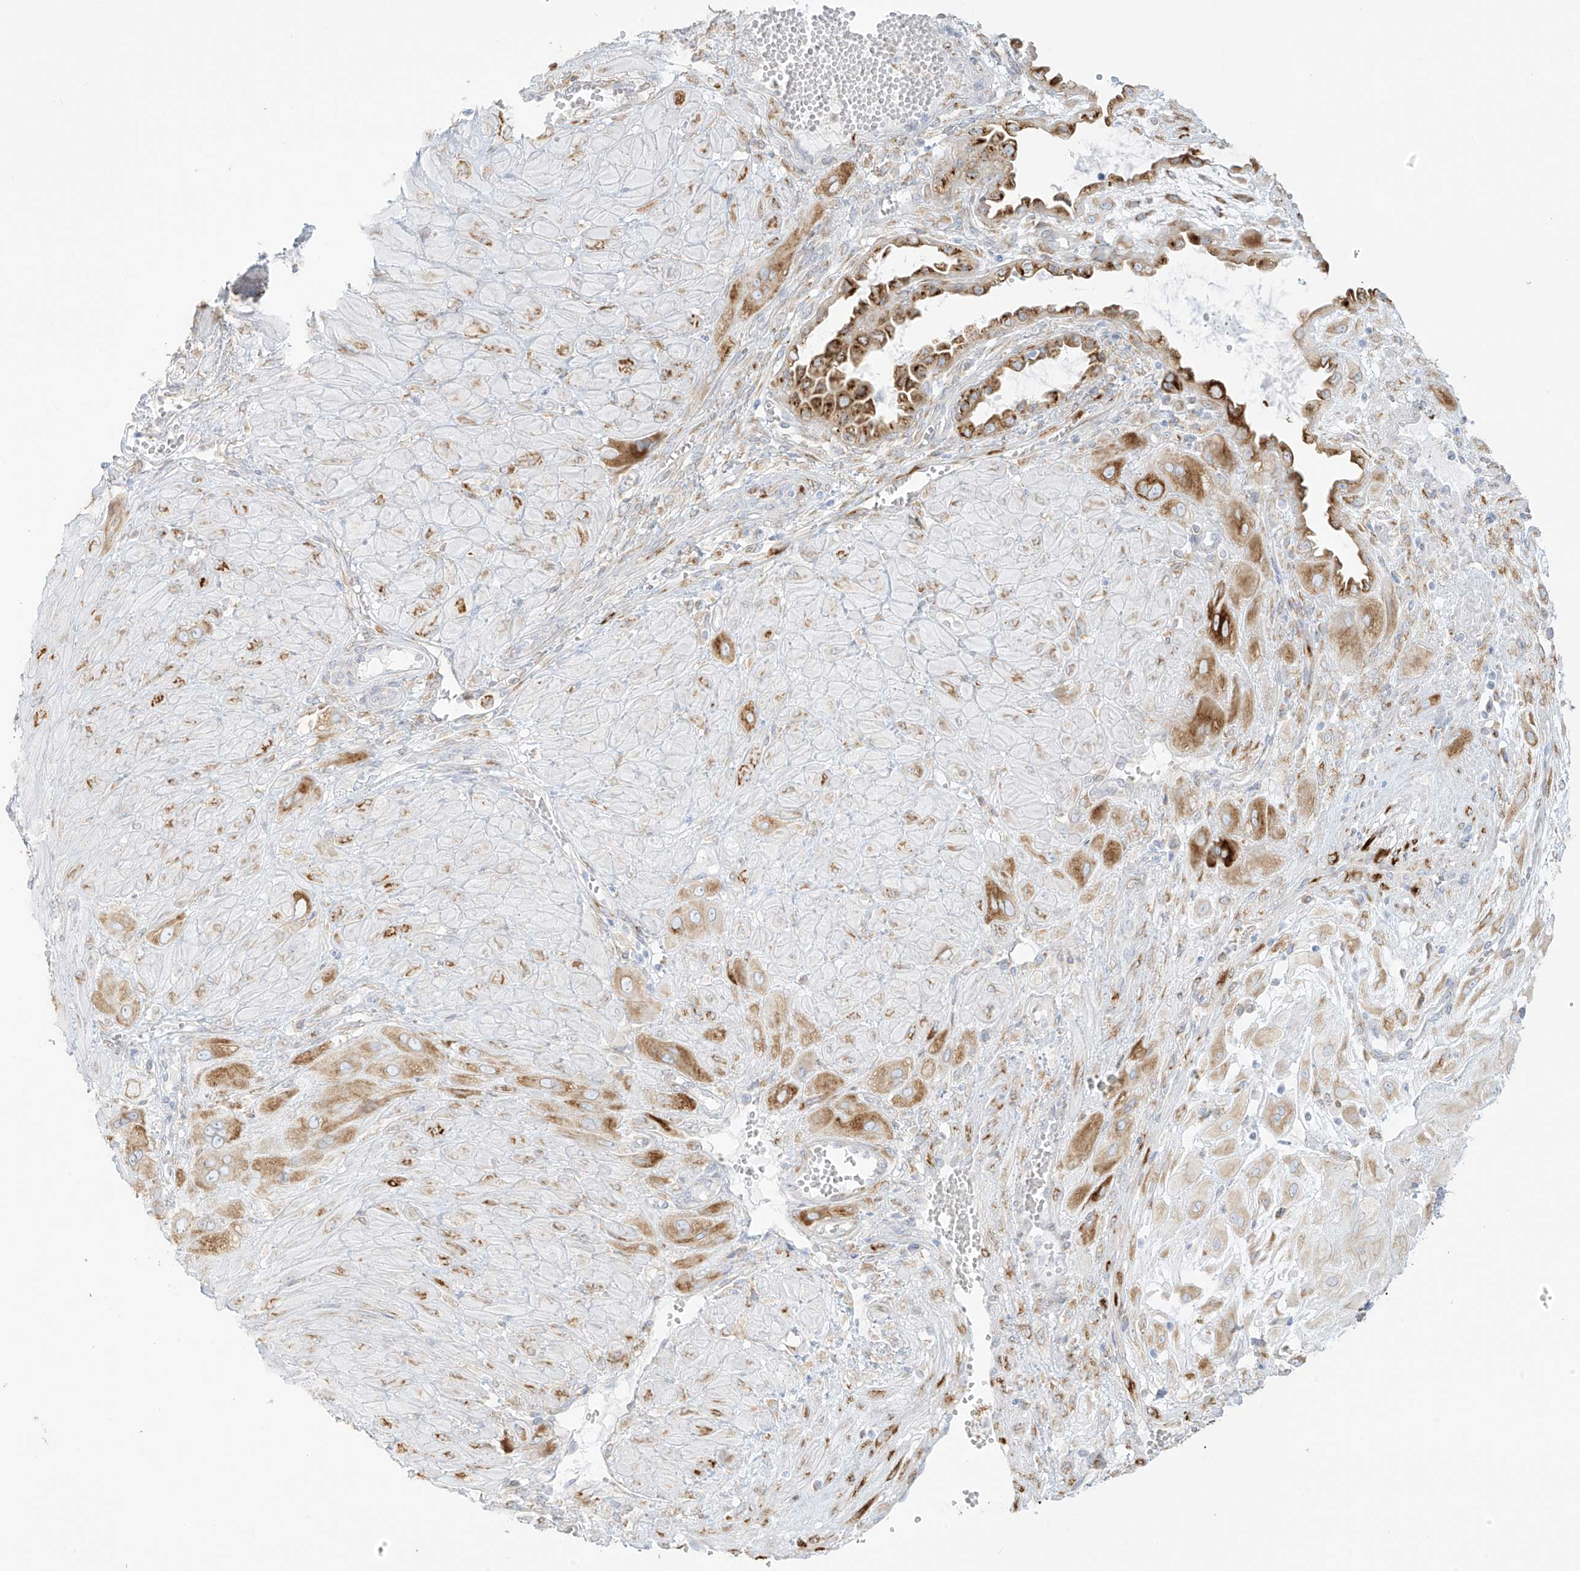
{"staining": {"intensity": "moderate", "quantity": ">75%", "location": "cytoplasmic/membranous"}, "tissue": "cervical cancer", "cell_type": "Tumor cells", "image_type": "cancer", "snomed": [{"axis": "morphology", "description": "Squamous cell carcinoma, NOS"}, {"axis": "topography", "description": "Cervix"}], "caption": "Protein expression analysis of human cervical cancer (squamous cell carcinoma) reveals moderate cytoplasmic/membranous staining in approximately >75% of tumor cells. (DAB (3,3'-diaminobenzidine) = brown stain, brightfield microscopy at high magnification).", "gene": "LRRC59", "patient": {"sex": "female", "age": 34}}